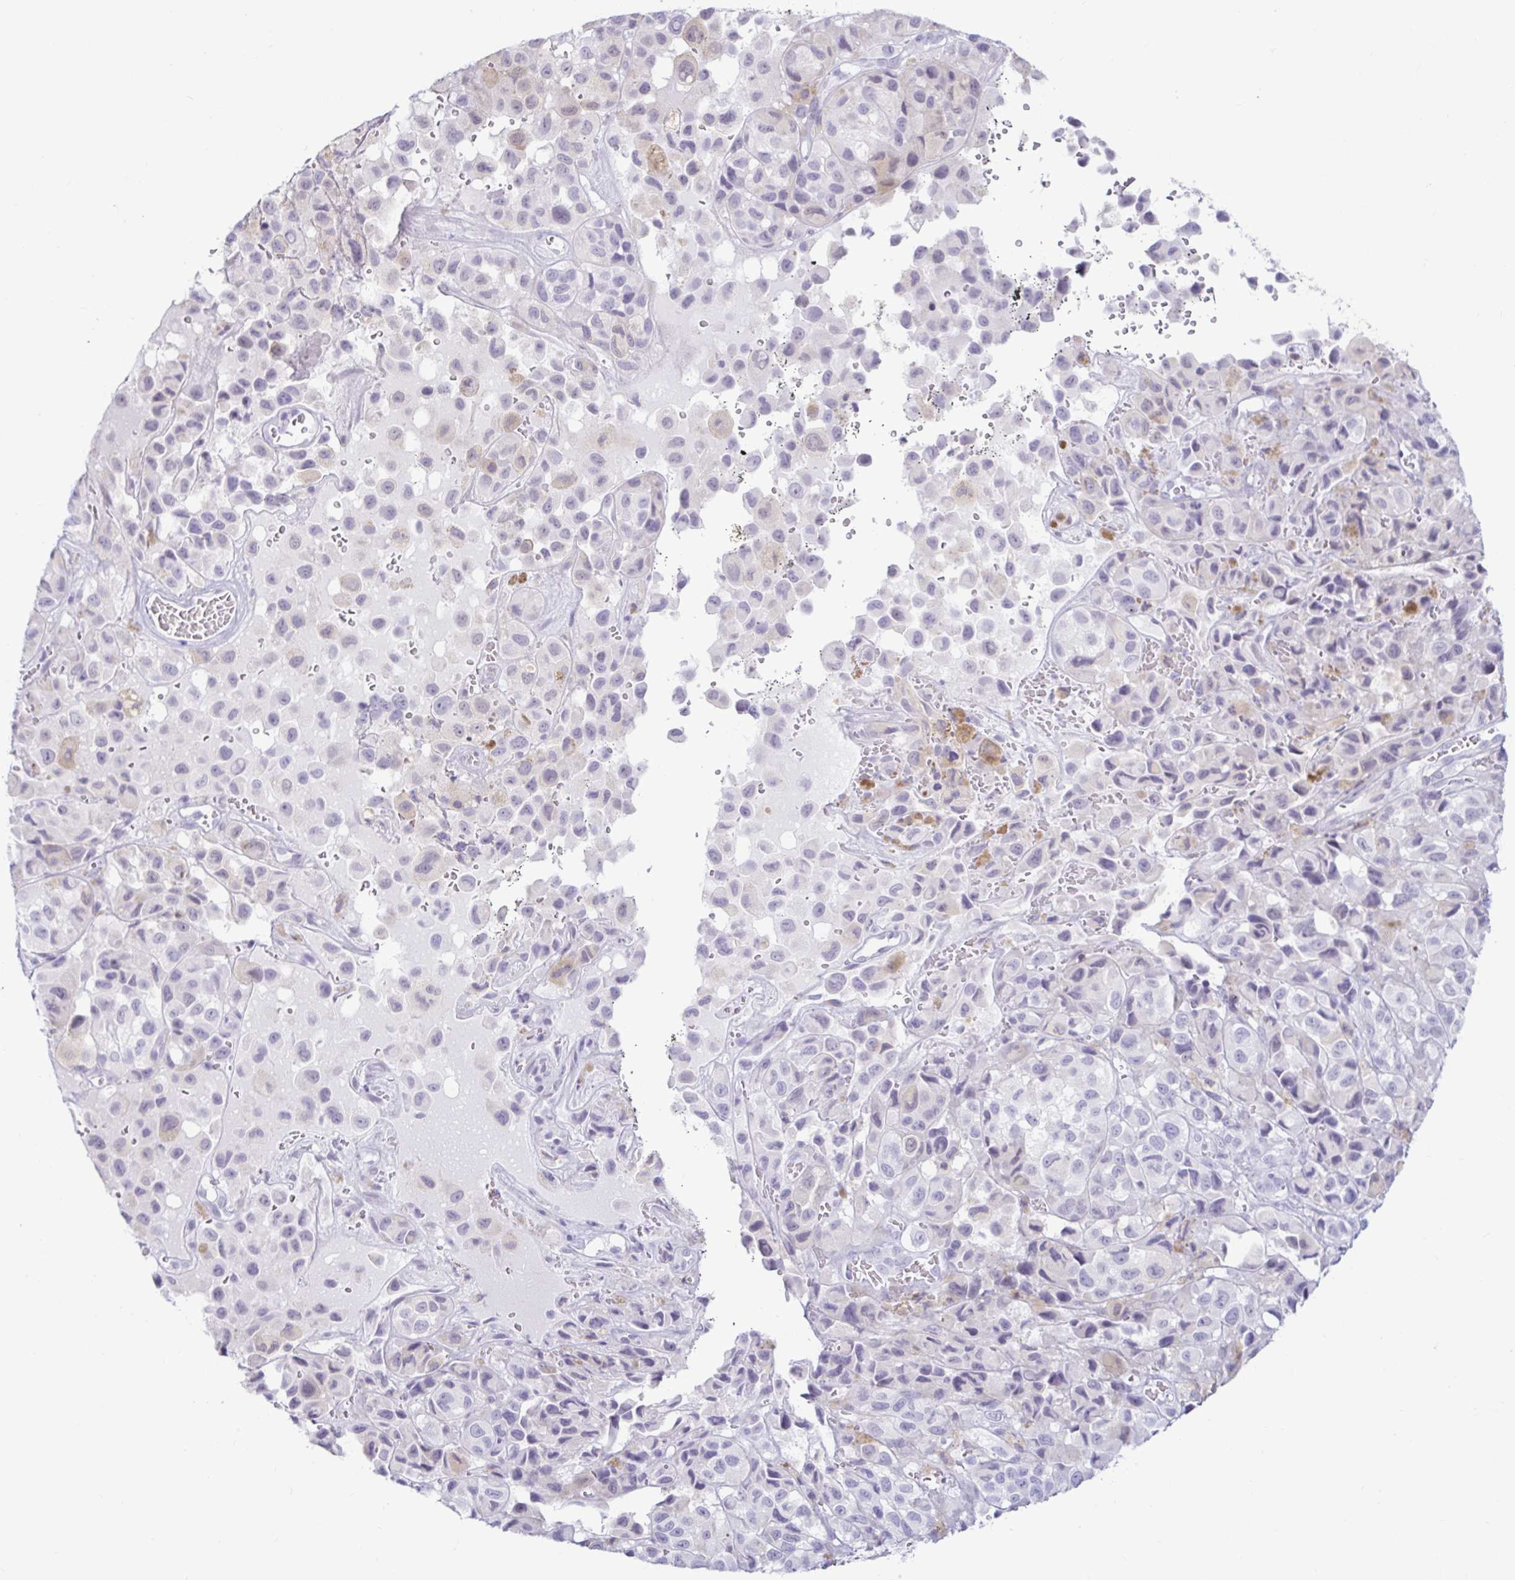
{"staining": {"intensity": "negative", "quantity": "none", "location": "none"}, "tissue": "melanoma", "cell_type": "Tumor cells", "image_type": "cancer", "snomed": [{"axis": "morphology", "description": "Malignant melanoma, NOS"}, {"axis": "topography", "description": "Skin"}], "caption": "Tumor cells show no significant protein expression in melanoma. (Brightfield microscopy of DAB IHC at high magnification).", "gene": "BEST1", "patient": {"sex": "male", "age": 93}}